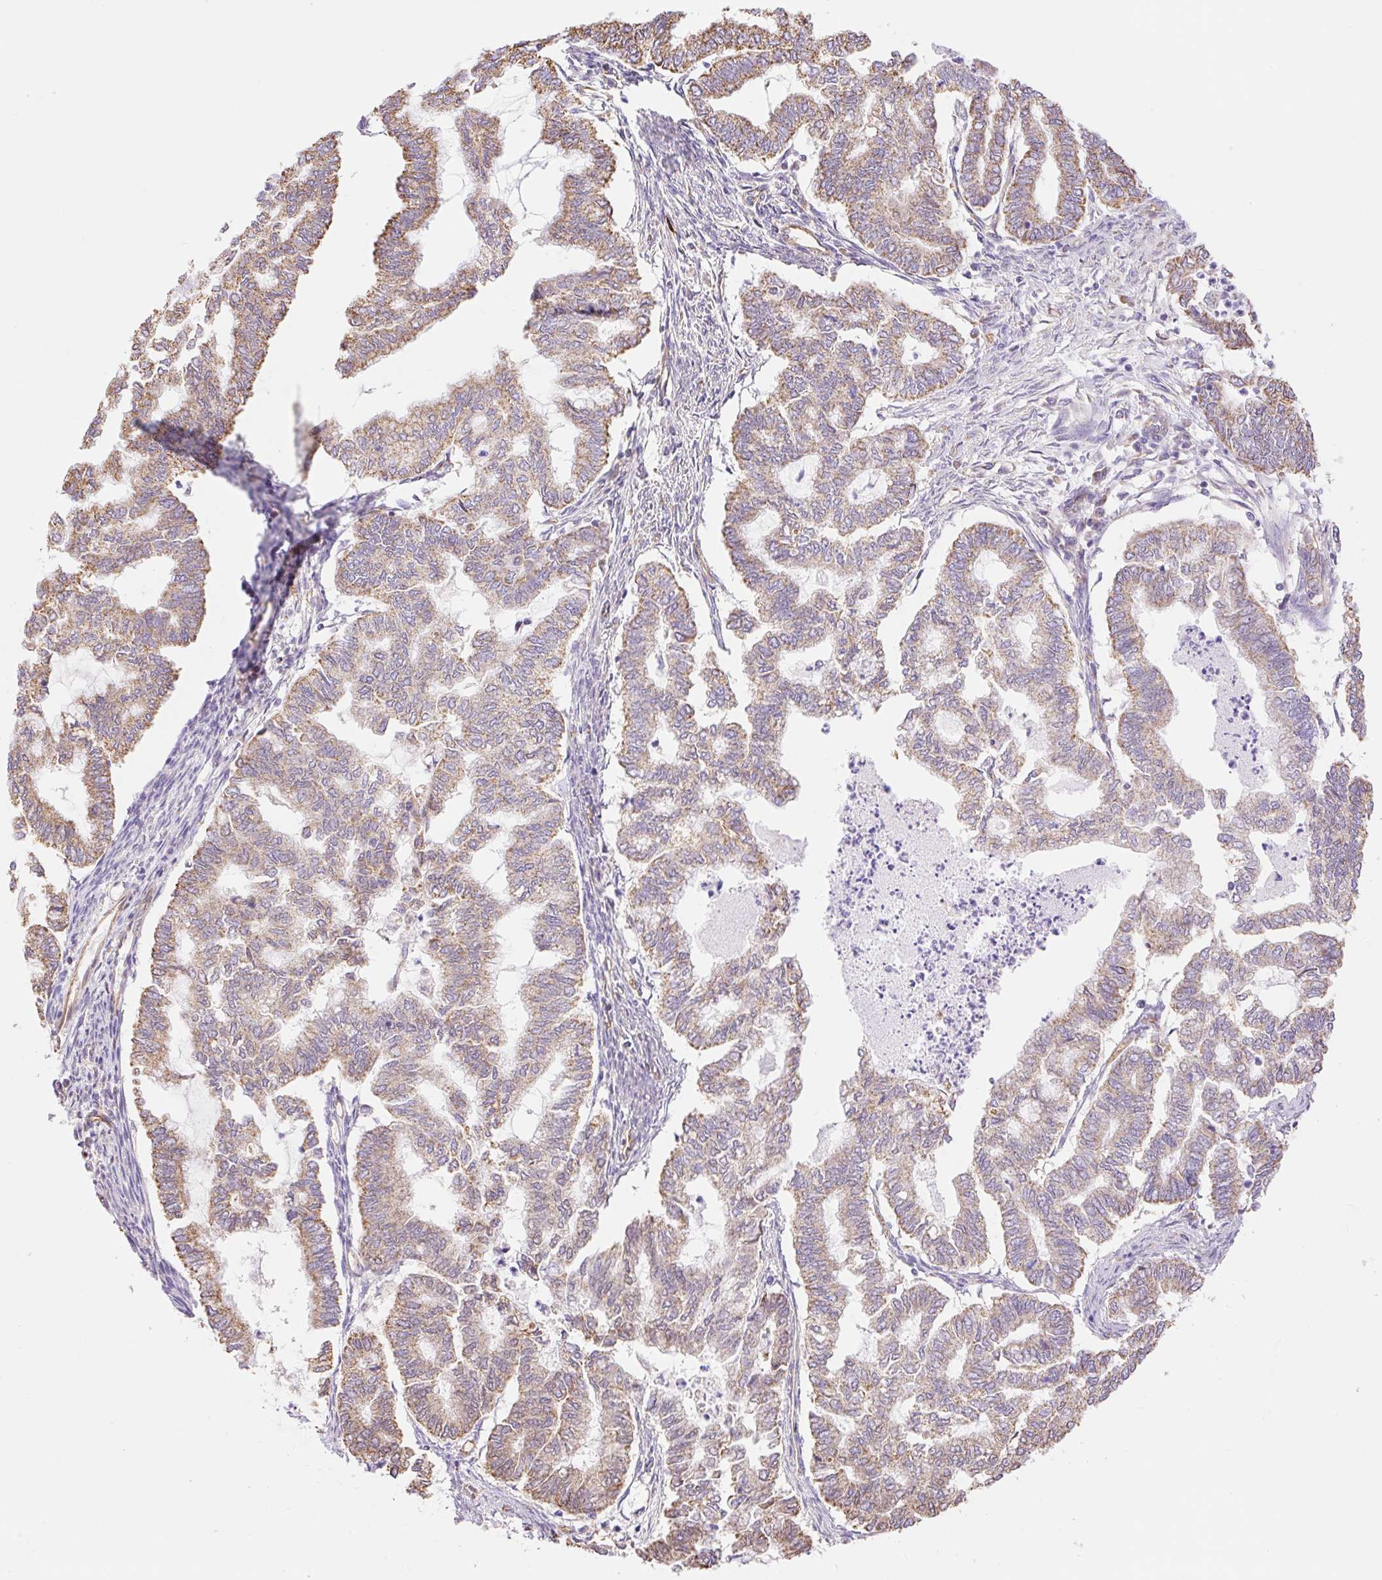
{"staining": {"intensity": "moderate", "quantity": "25%-75%", "location": "cytoplasmic/membranous"}, "tissue": "endometrial cancer", "cell_type": "Tumor cells", "image_type": "cancer", "snomed": [{"axis": "morphology", "description": "Adenocarcinoma, NOS"}, {"axis": "topography", "description": "Endometrium"}], "caption": "IHC staining of endometrial cancer, which displays medium levels of moderate cytoplasmic/membranous expression in about 25%-75% of tumor cells indicating moderate cytoplasmic/membranous protein staining. The staining was performed using DAB (brown) for protein detection and nuclei were counterstained in hematoxylin (blue).", "gene": "ESAM", "patient": {"sex": "female", "age": 79}}